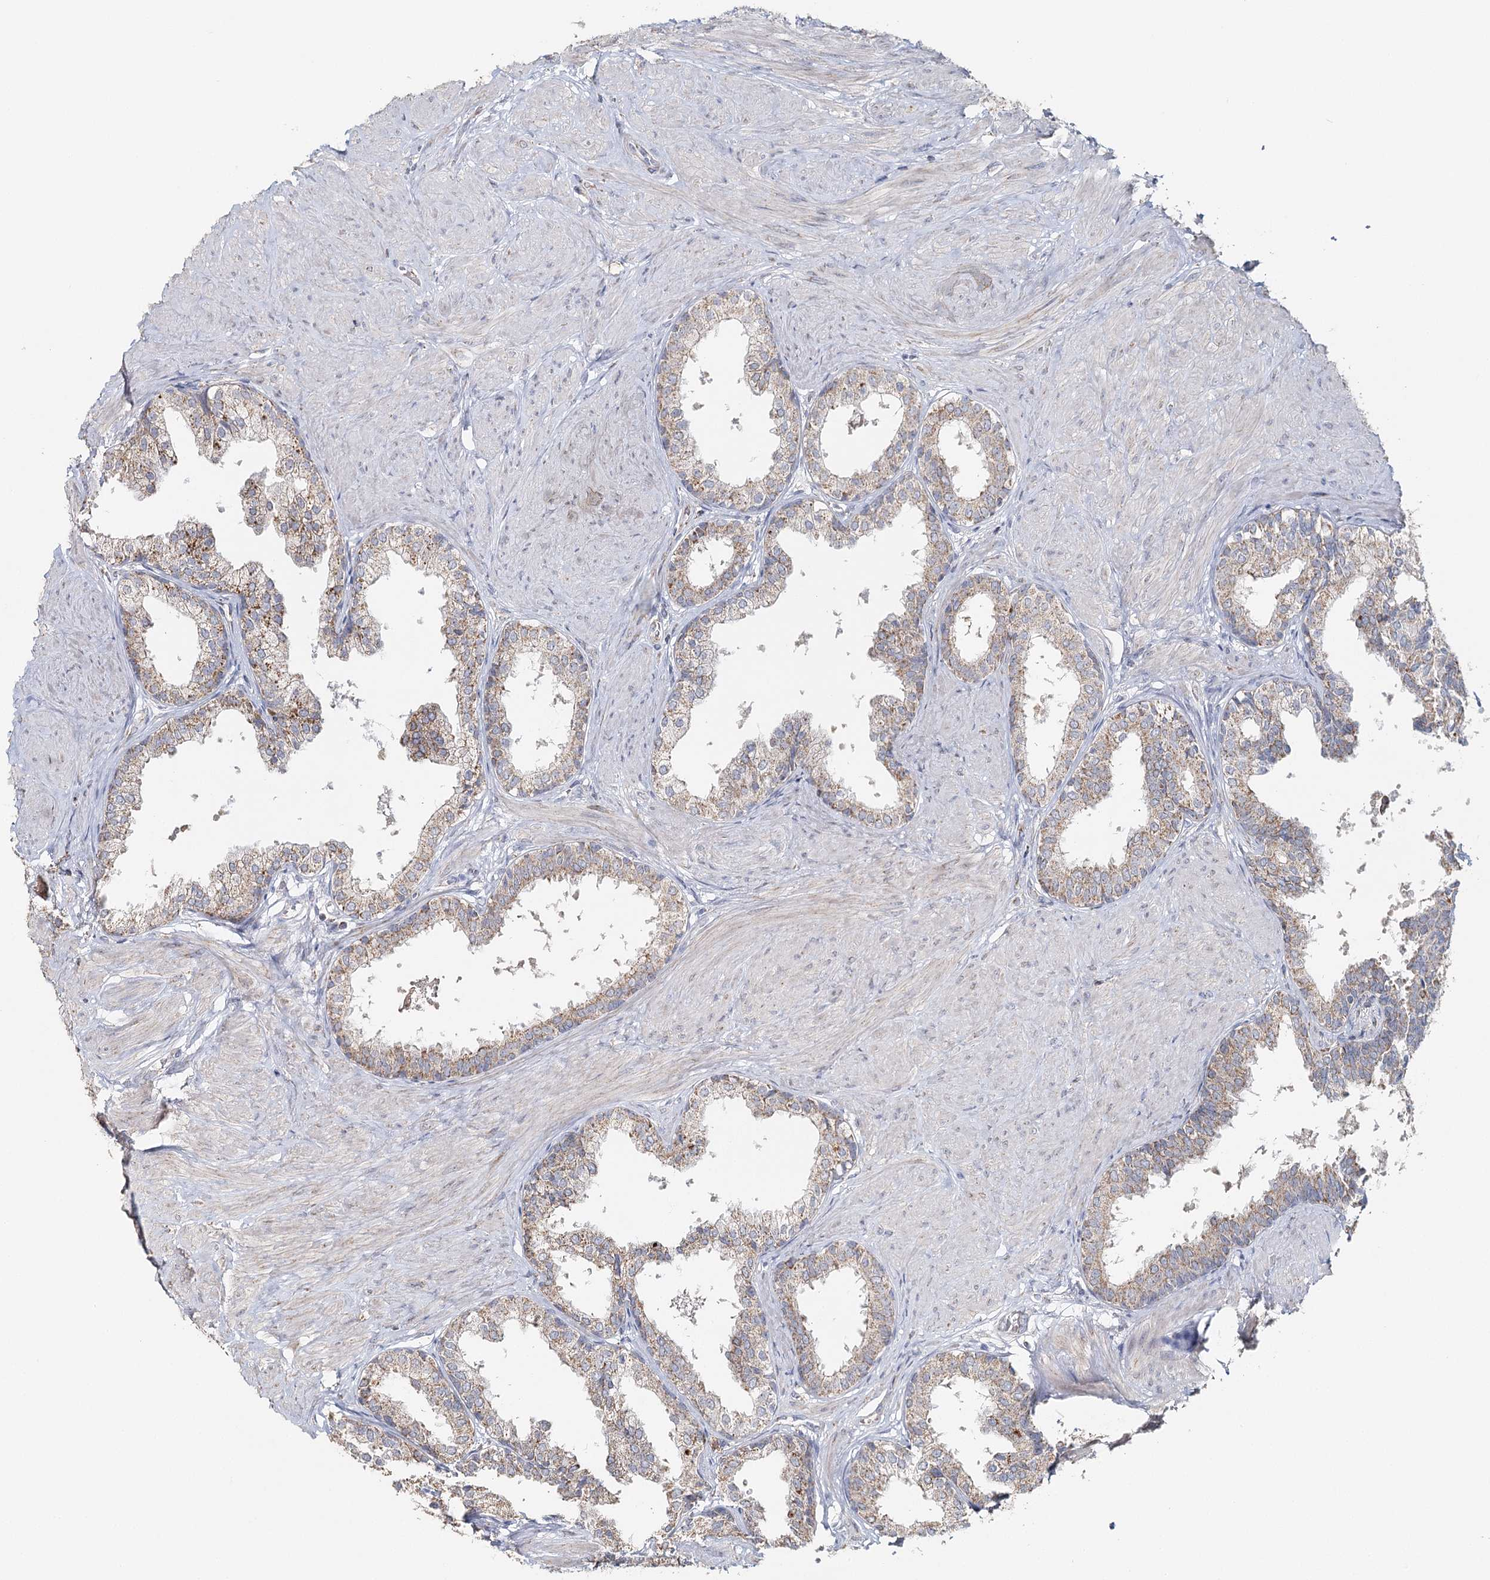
{"staining": {"intensity": "moderate", "quantity": "25%-75%", "location": "cytoplasmic/membranous"}, "tissue": "prostate", "cell_type": "Glandular cells", "image_type": "normal", "snomed": [{"axis": "morphology", "description": "Normal tissue, NOS"}, {"axis": "topography", "description": "Prostate"}], "caption": "An immunohistochemistry (IHC) histopathology image of benign tissue is shown. Protein staining in brown shows moderate cytoplasmic/membranous positivity in prostate within glandular cells. (brown staining indicates protein expression, while blue staining denotes nuclei).", "gene": "MMP25", "patient": {"sex": "male", "age": 48}}